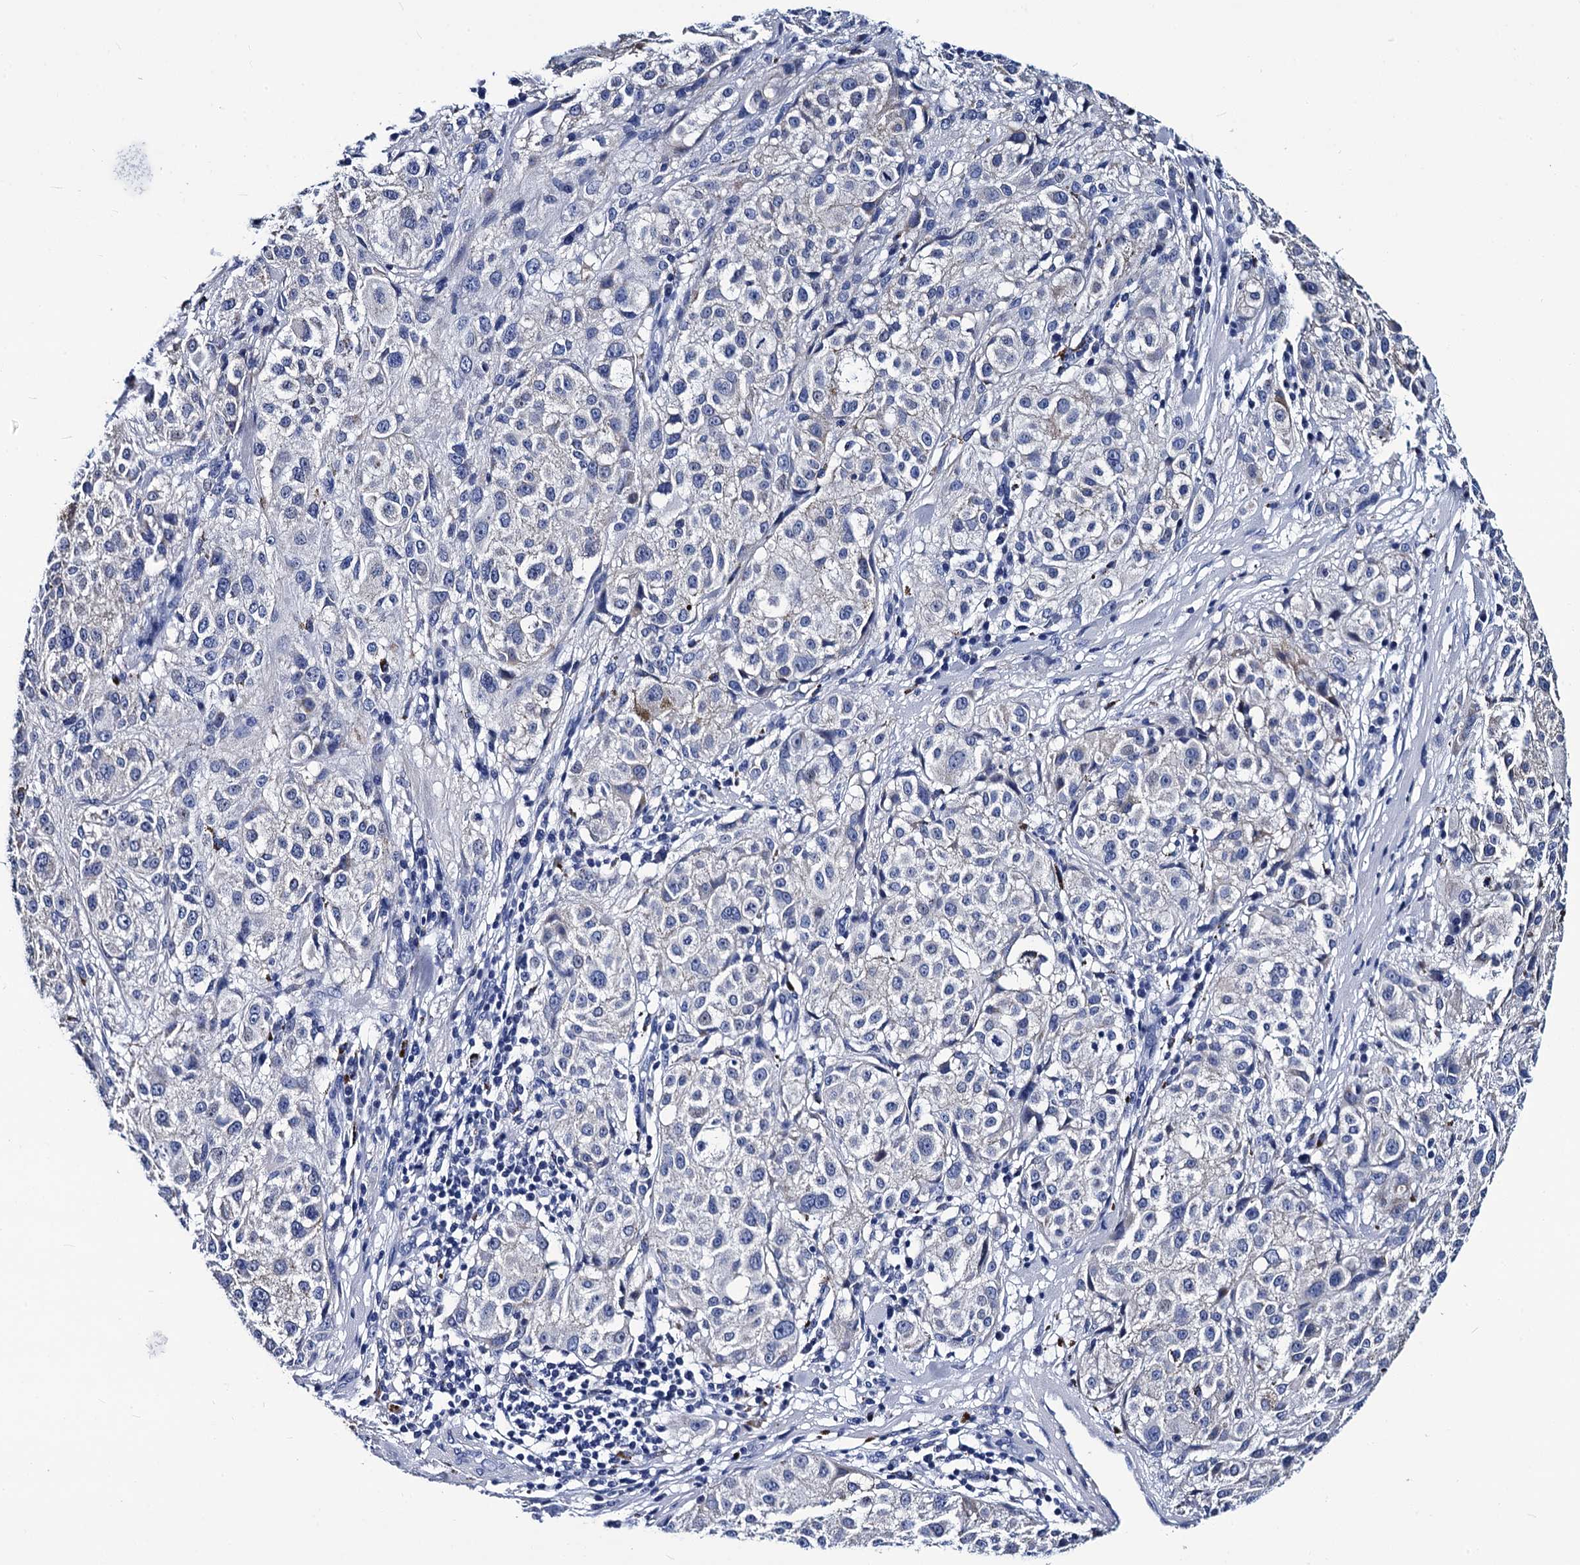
{"staining": {"intensity": "negative", "quantity": "none", "location": "none"}, "tissue": "melanoma", "cell_type": "Tumor cells", "image_type": "cancer", "snomed": [{"axis": "morphology", "description": "Necrosis, NOS"}, {"axis": "morphology", "description": "Malignant melanoma, NOS"}, {"axis": "topography", "description": "Skin"}], "caption": "Immunohistochemistry photomicrograph of neoplastic tissue: human melanoma stained with DAB (3,3'-diaminobenzidine) reveals no significant protein positivity in tumor cells.", "gene": "LRRC30", "patient": {"sex": "female", "age": 87}}